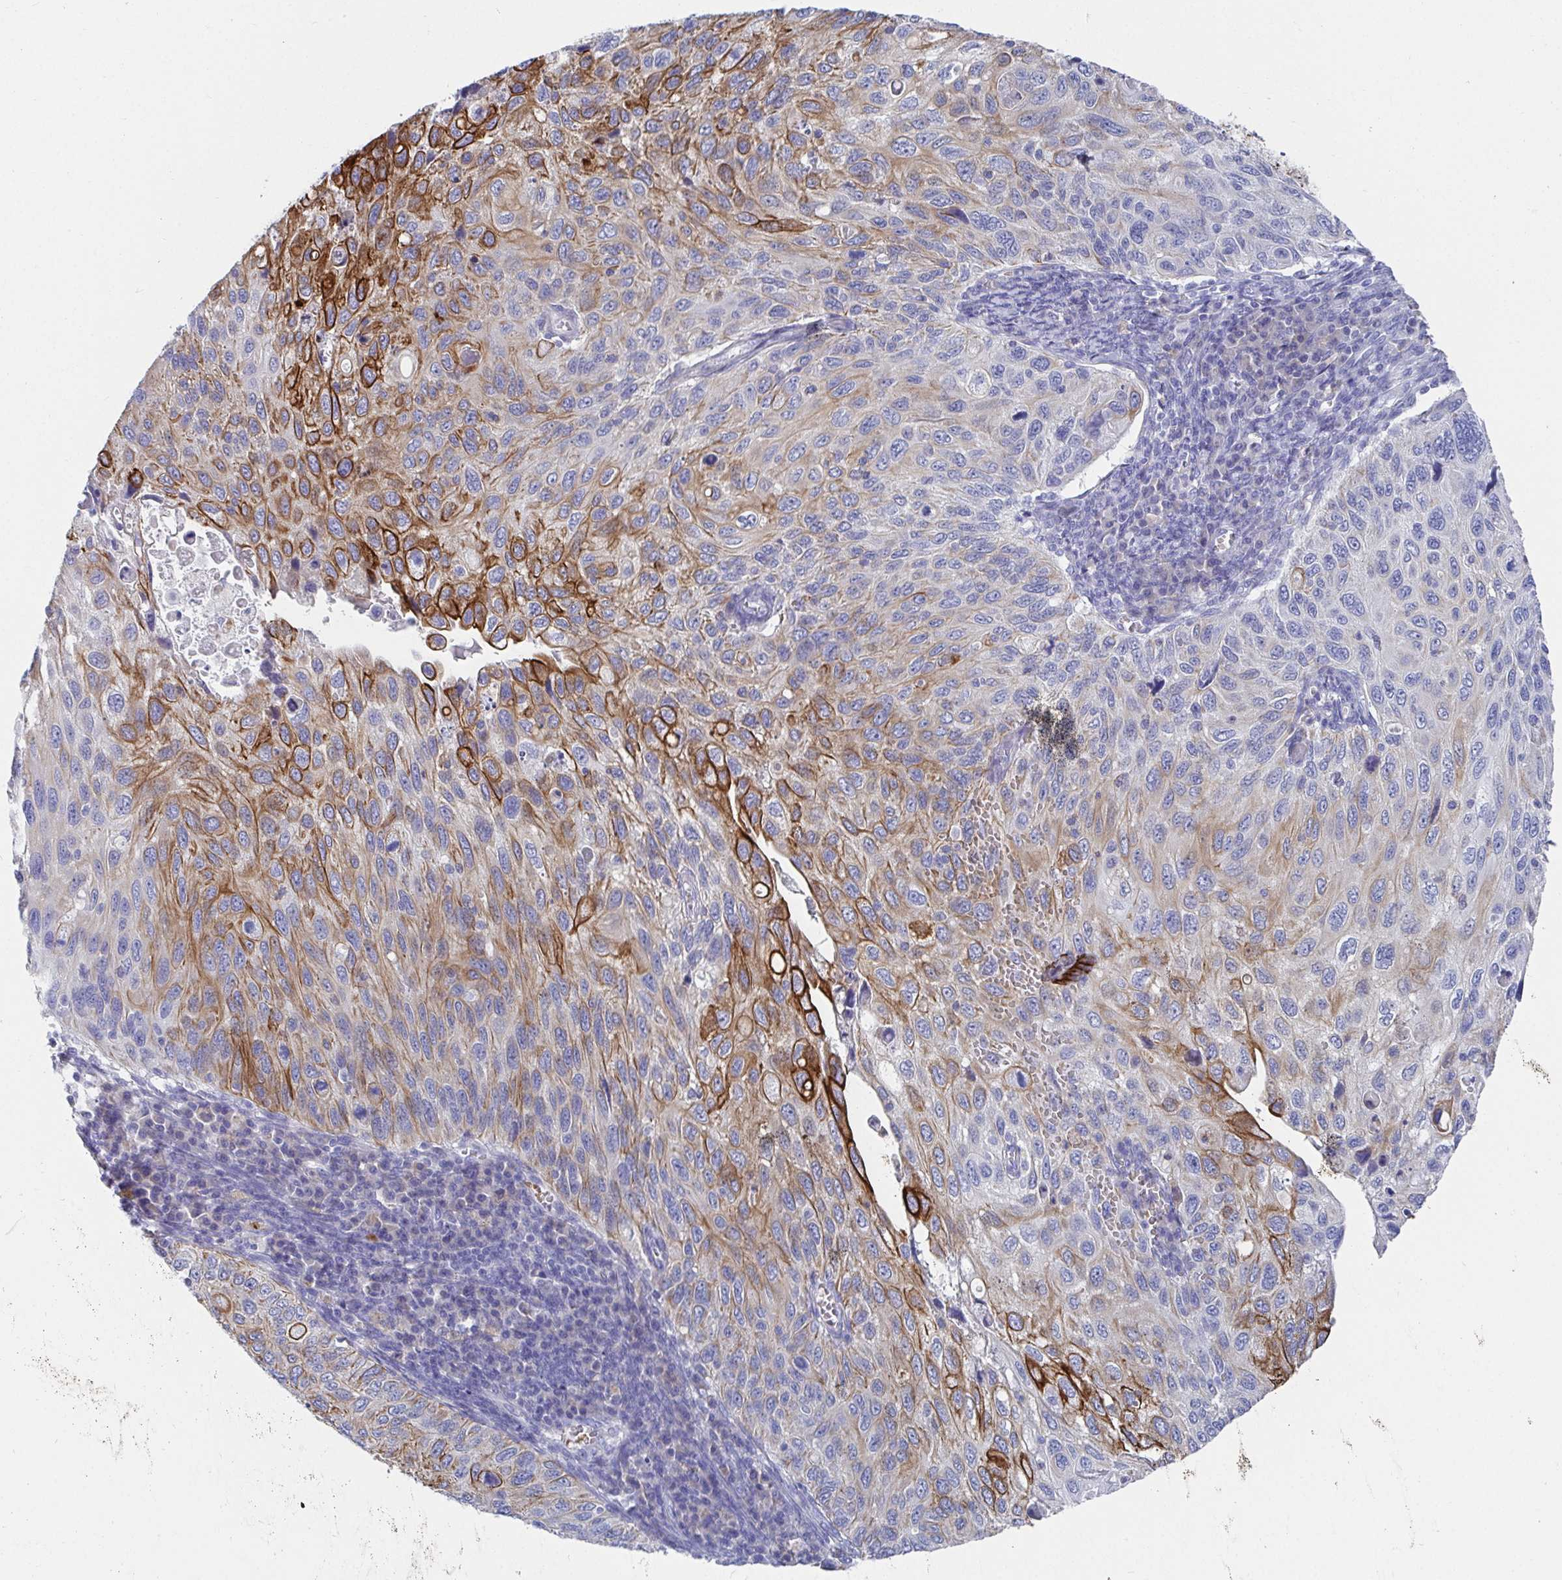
{"staining": {"intensity": "strong", "quantity": "25%-75%", "location": "cytoplasmic/membranous"}, "tissue": "cervical cancer", "cell_type": "Tumor cells", "image_type": "cancer", "snomed": [{"axis": "morphology", "description": "Squamous cell carcinoma, NOS"}, {"axis": "topography", "description": "Cervix"}], "caption": "A brown stain labels strong cytoplasmic/membranous positivity of a protein in cervical squamous cell carcinoma tumor cells.", "gene": "CLDN8", "patient": {"sex": "female", "age": 70}}